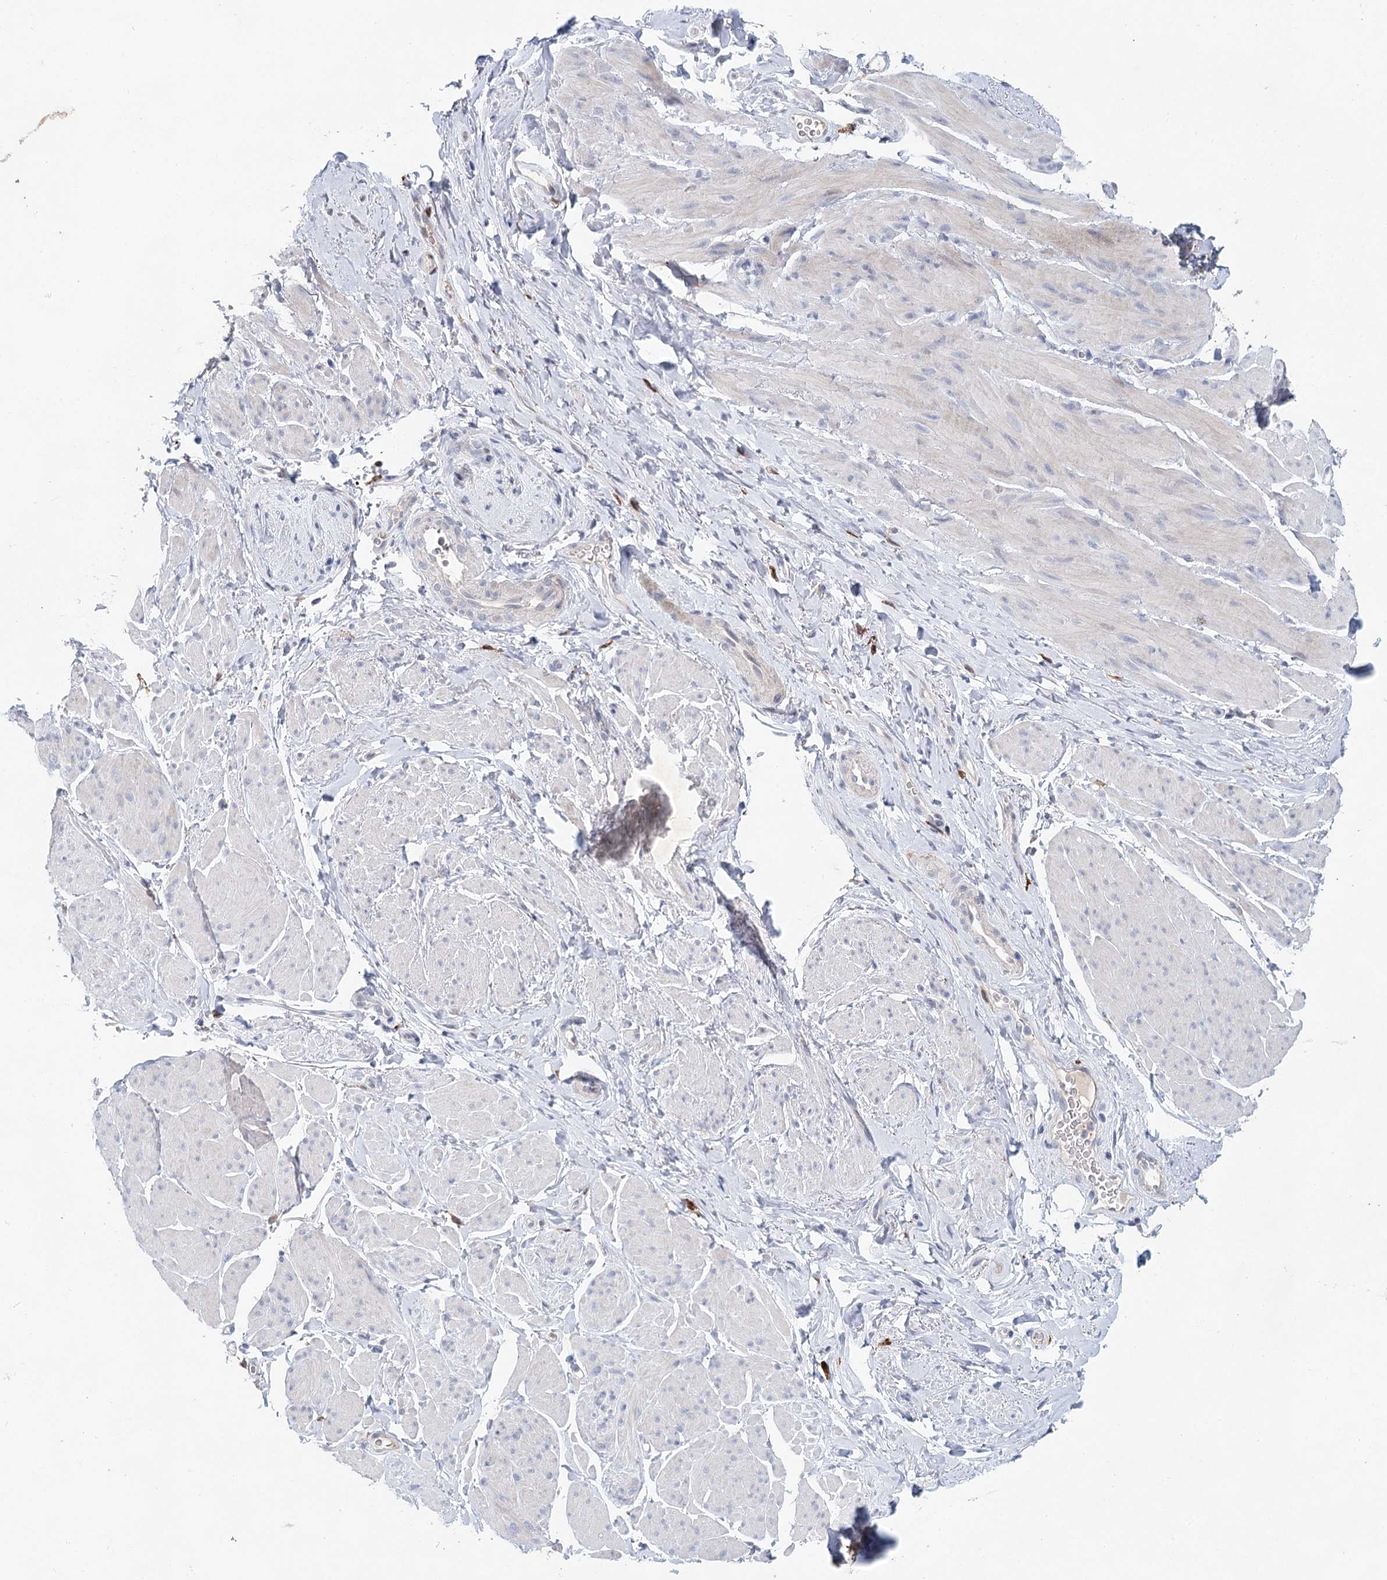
{"staining": {"intensity": "negative", "quantity": "none", "location": "none"}, "tissue": "smooth muscle", "cell_type": "Smooth muscle cells", "image_type": "normal", "snomed": [{"axis": "morphology", "description": "Normal tissue, NOS"}, {"axis": "topography", "description": "Smooth muscle"}, {"axis": "topography", "description": "Peripheral nerve tissue"}], "caption": "Human smooth muscle stained for a protein using immunohistochemistry displays no staining in smooth muscle cells.", "gene": "SLC19A3", "patient": {"sex": "male", "age": 69}}